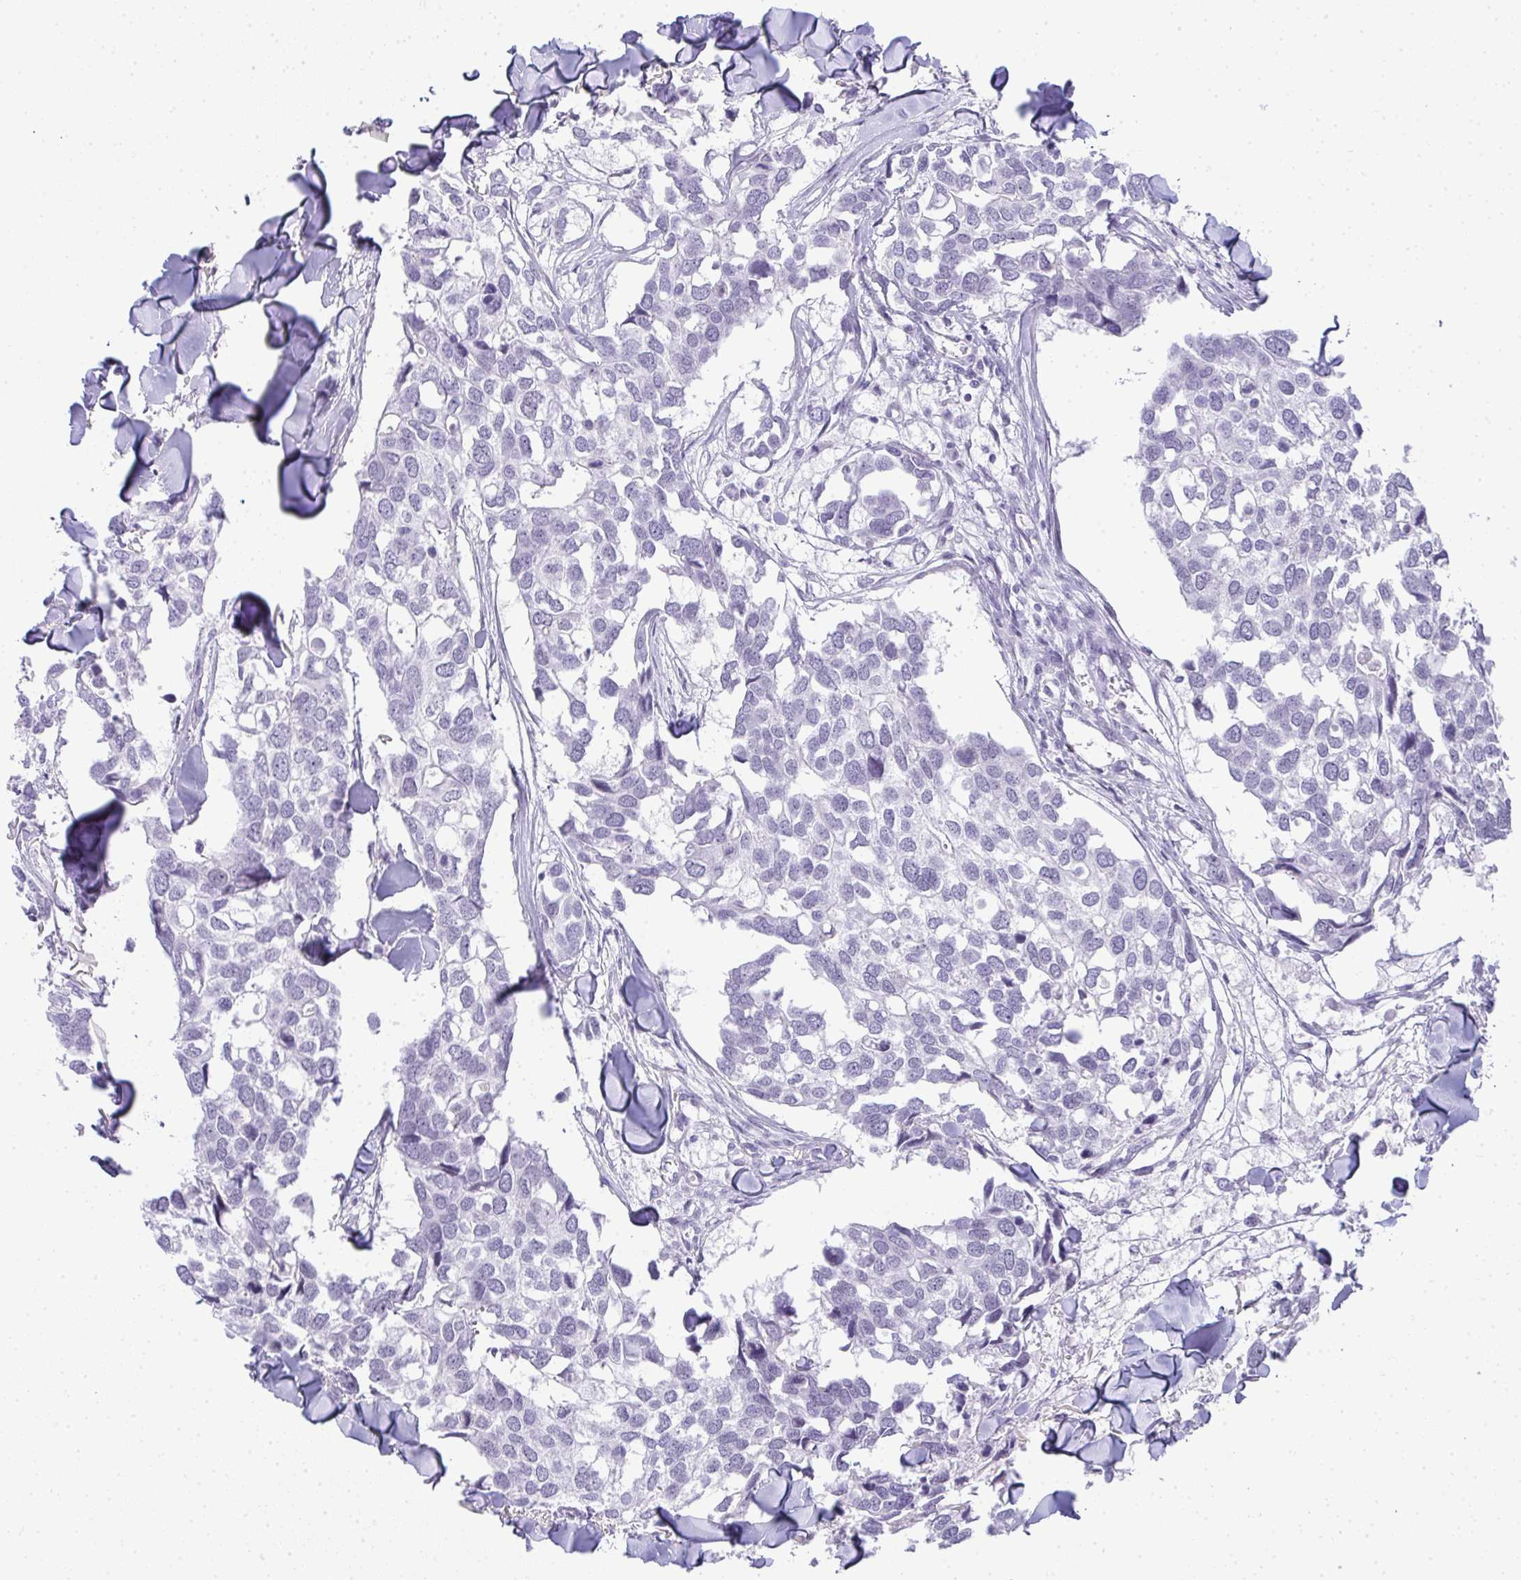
{"staining": {"intensity": "negative", "quantity": "none", "location": "none"}, "tissue": "breast cancer", "cell_type": "Tumor cells", "image_type": "cancer", "snomed": [{"axis": "morphology", "description": "Duct carcinoma"}, {"axis": "topography", "description": "Breast"}], "caption": "This is an immunohistochemistry (IHC) photomicrograph of human breast infiltrating ductal carcinoma. There is no positivity in tumor cells.", "gene": "PLA2G1B", "patient": {"sex": "female", "age": 83}}